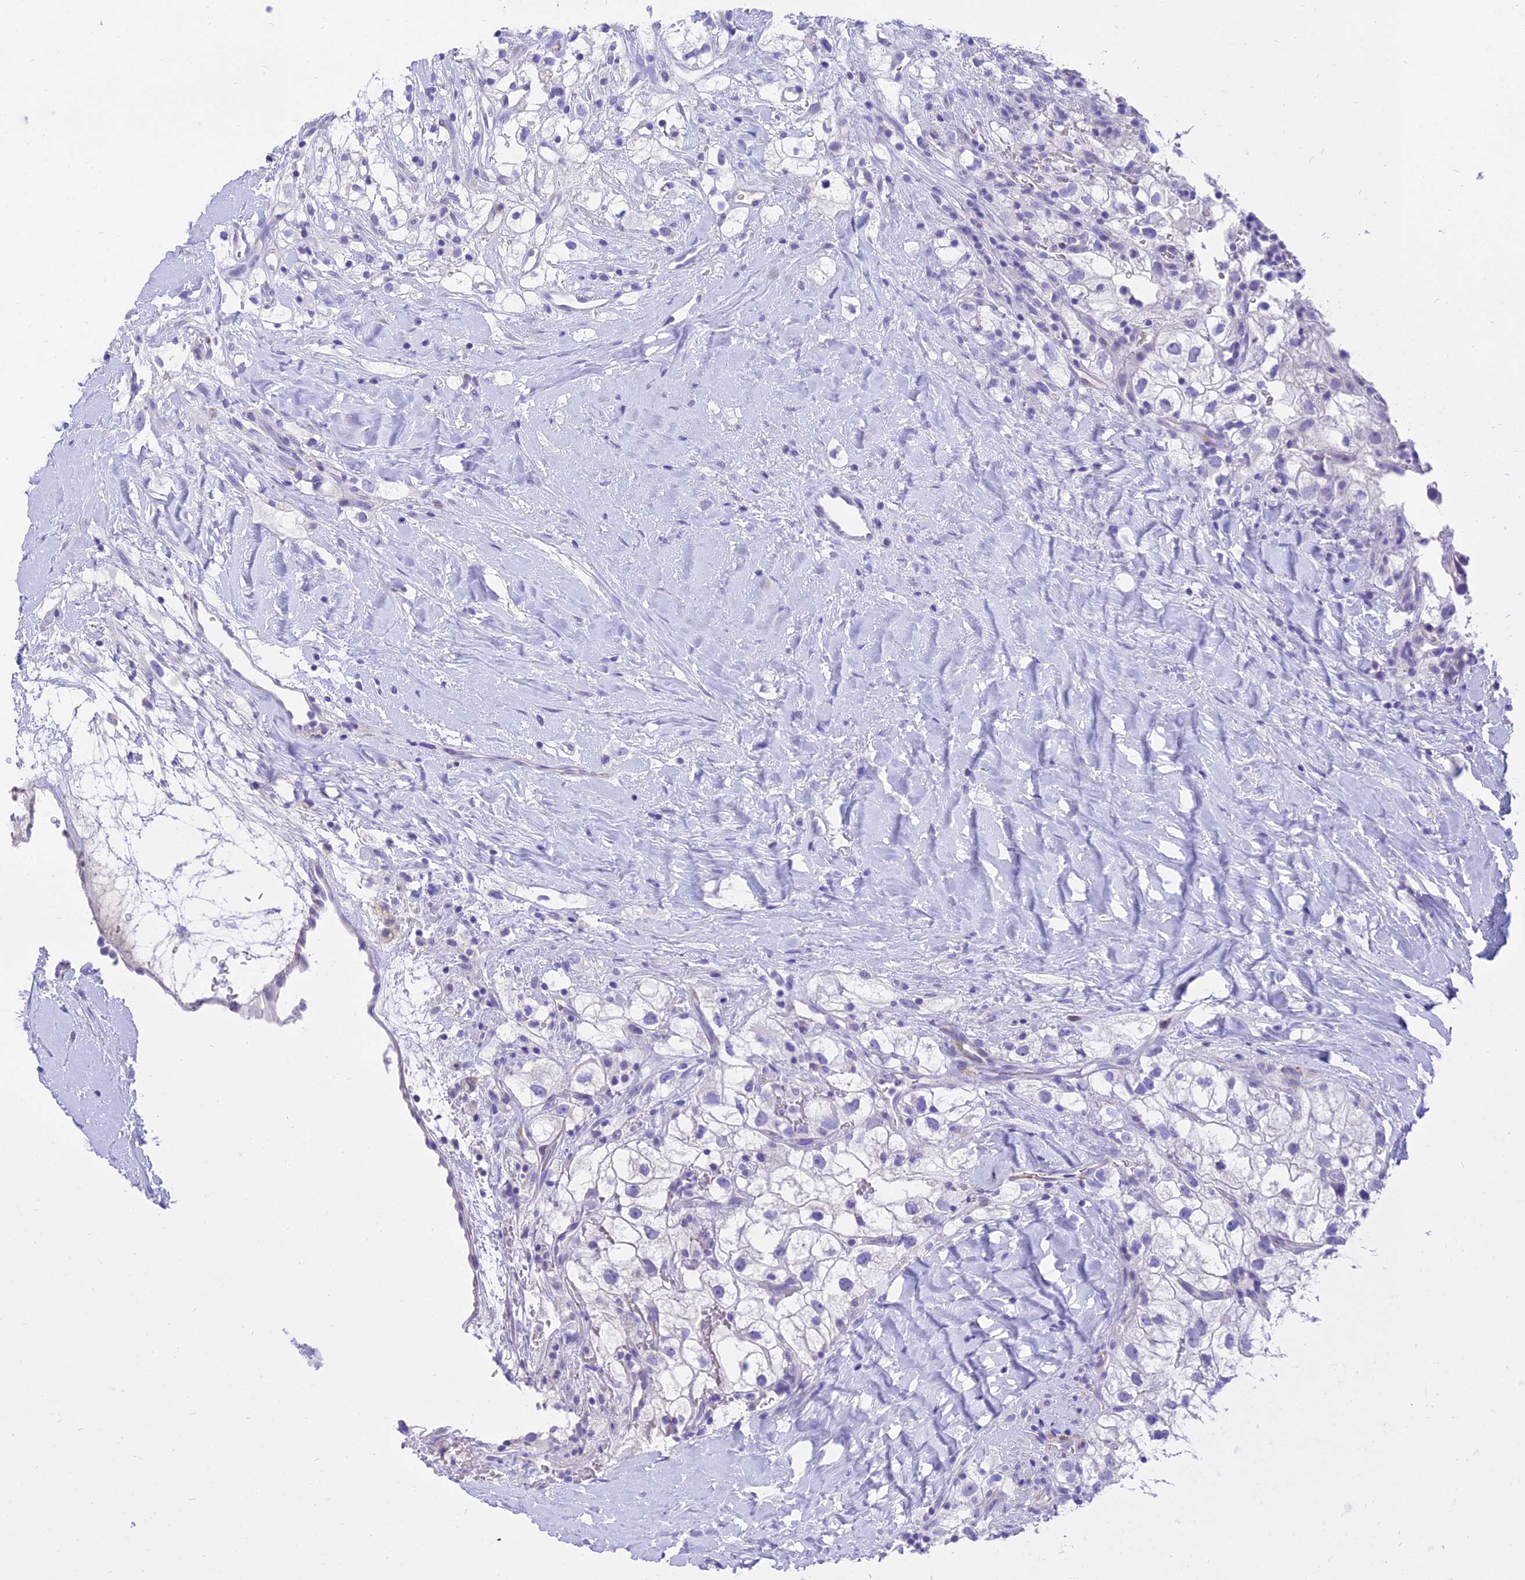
{"staining": {"intensity": "negative", "quantity": "none", "location": "none"}, "tissue": "renal cancer", "cell_type": "Tumor cells", "image_type": "cancer", "snomed": [{"axis": "morphology", "description": "Adenocarcinoma, NOS"}, {"axis": "topography", "description": "Kidney"}], "caption": "Renal adenocarcinoma stained for a protein using IHC shows no staining tumor cells.", "gene": "SLC36A2", "patient": {"sex": "male", "age": 59}}